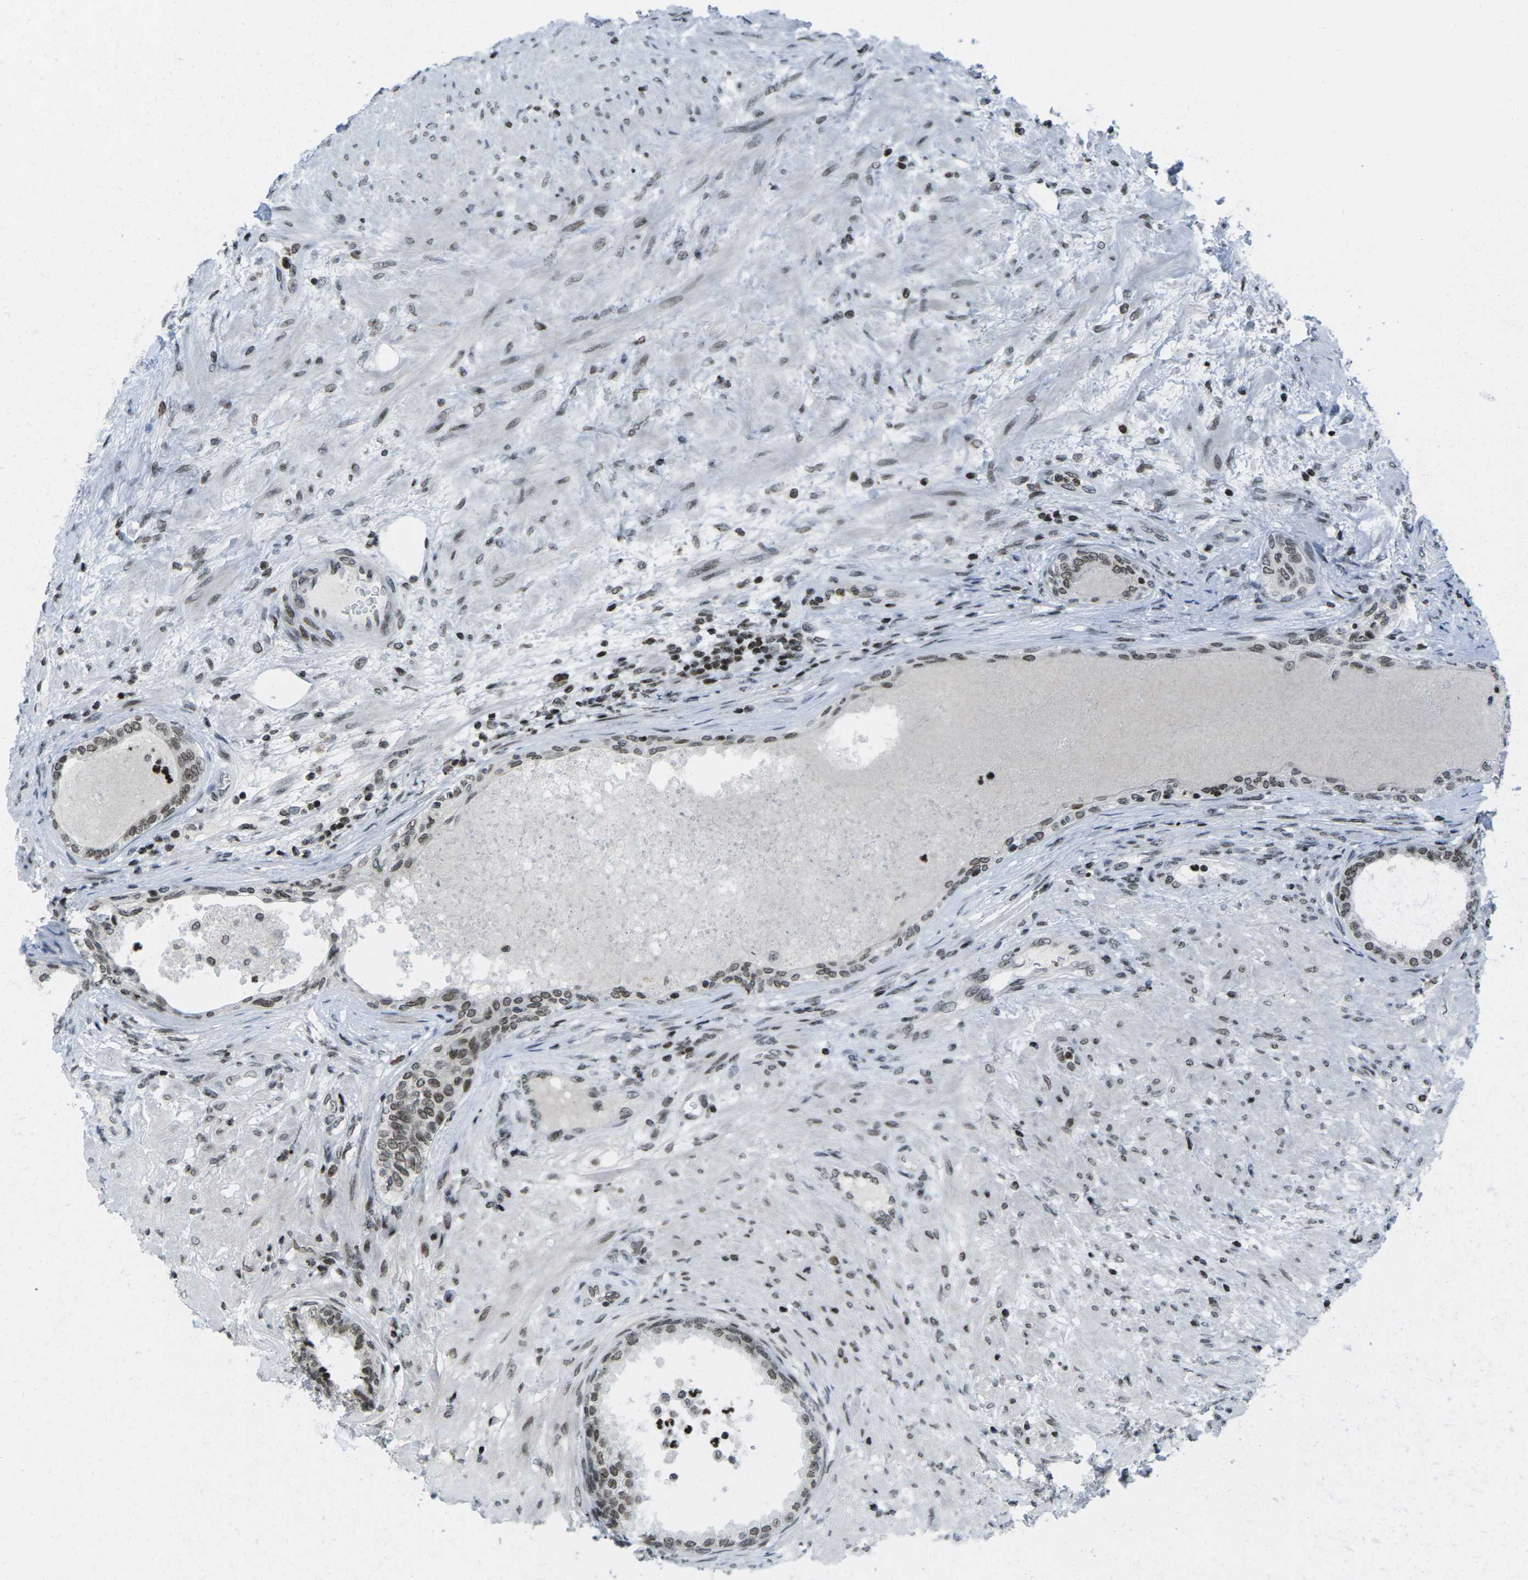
{"staining": {"intensity": "moderate", "quantity": "25%-75%", "location": "nuclear"}, "tissue": "prostate", "cell_type": "Glandular cells", "image_type": "normal", "snomed": [{"axis": "morphology", "description": "Normal tissue, NOS"}, {"axis": "topography", "description": "Prostate"}], "caption": "A medium amount of moderate nuclear staining is seen in approximately 25%-75% of glandular cells in unremarkable prostate.", "gene": "EME1", "patient": {"sex": "male", "age": 76}}